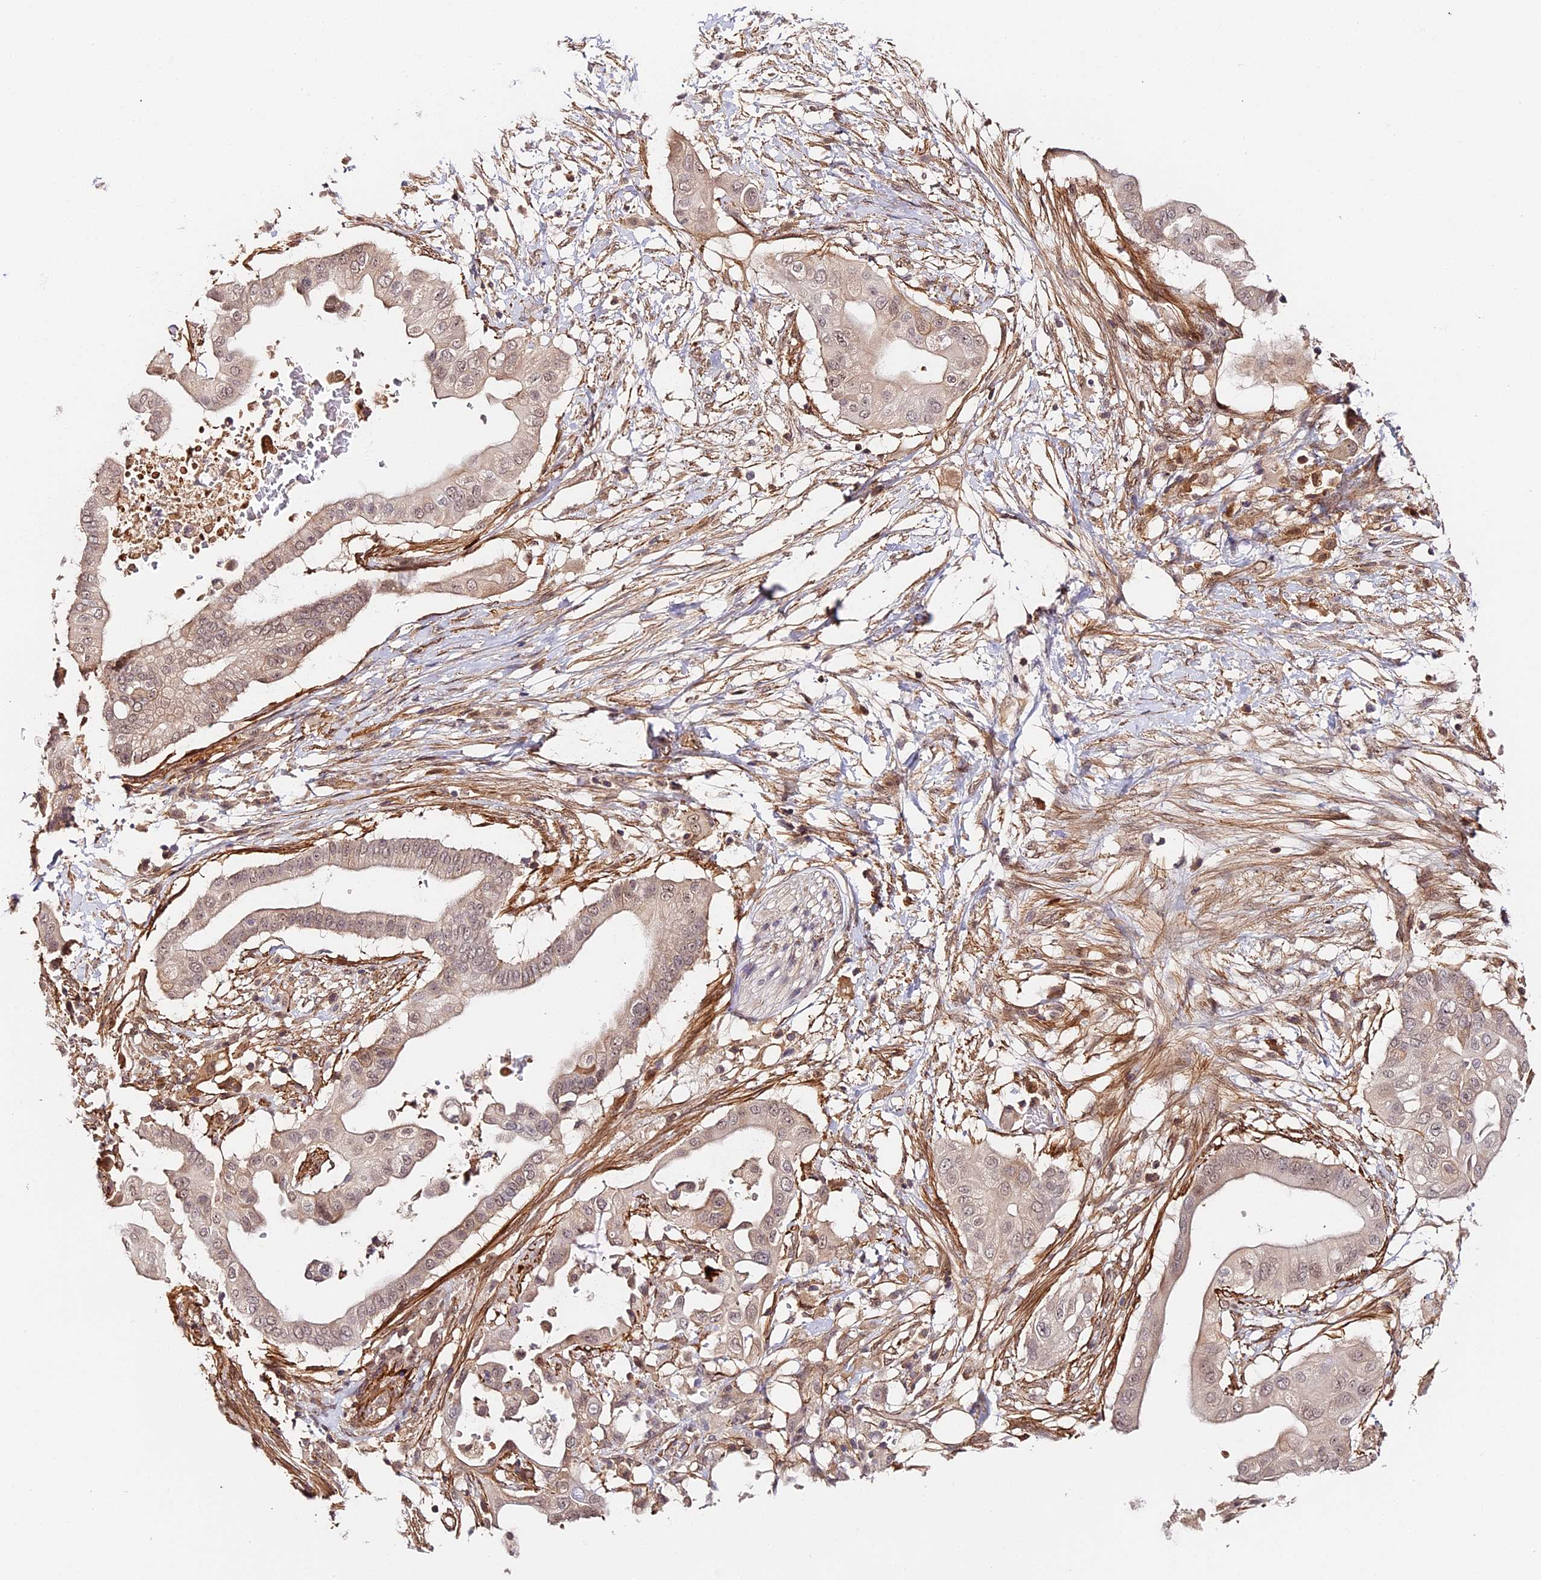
{"staining": {"intensity": "weak", "quantity": "<25%", "location": "nuclear"}, "tissue": "pancreatic cancer", "cell_type": "Tumor cells", "image_type": "cancer", "snomed": [{"axis": "morphology", "description": "Adenocarcinoma, NOS"}, {"axis": "topography", "description": "Pancreas"}], "caption": "Immunohistochemistry (IHC) image of neoplastic tissue: human pancreatic adenocarcinoma stained with DAB (3,3'-diaminobenzidine) displays no significant protein expression in tumor cells.", "gene": "IMPACT", "patient": {"sex": "male", "age": 68}}